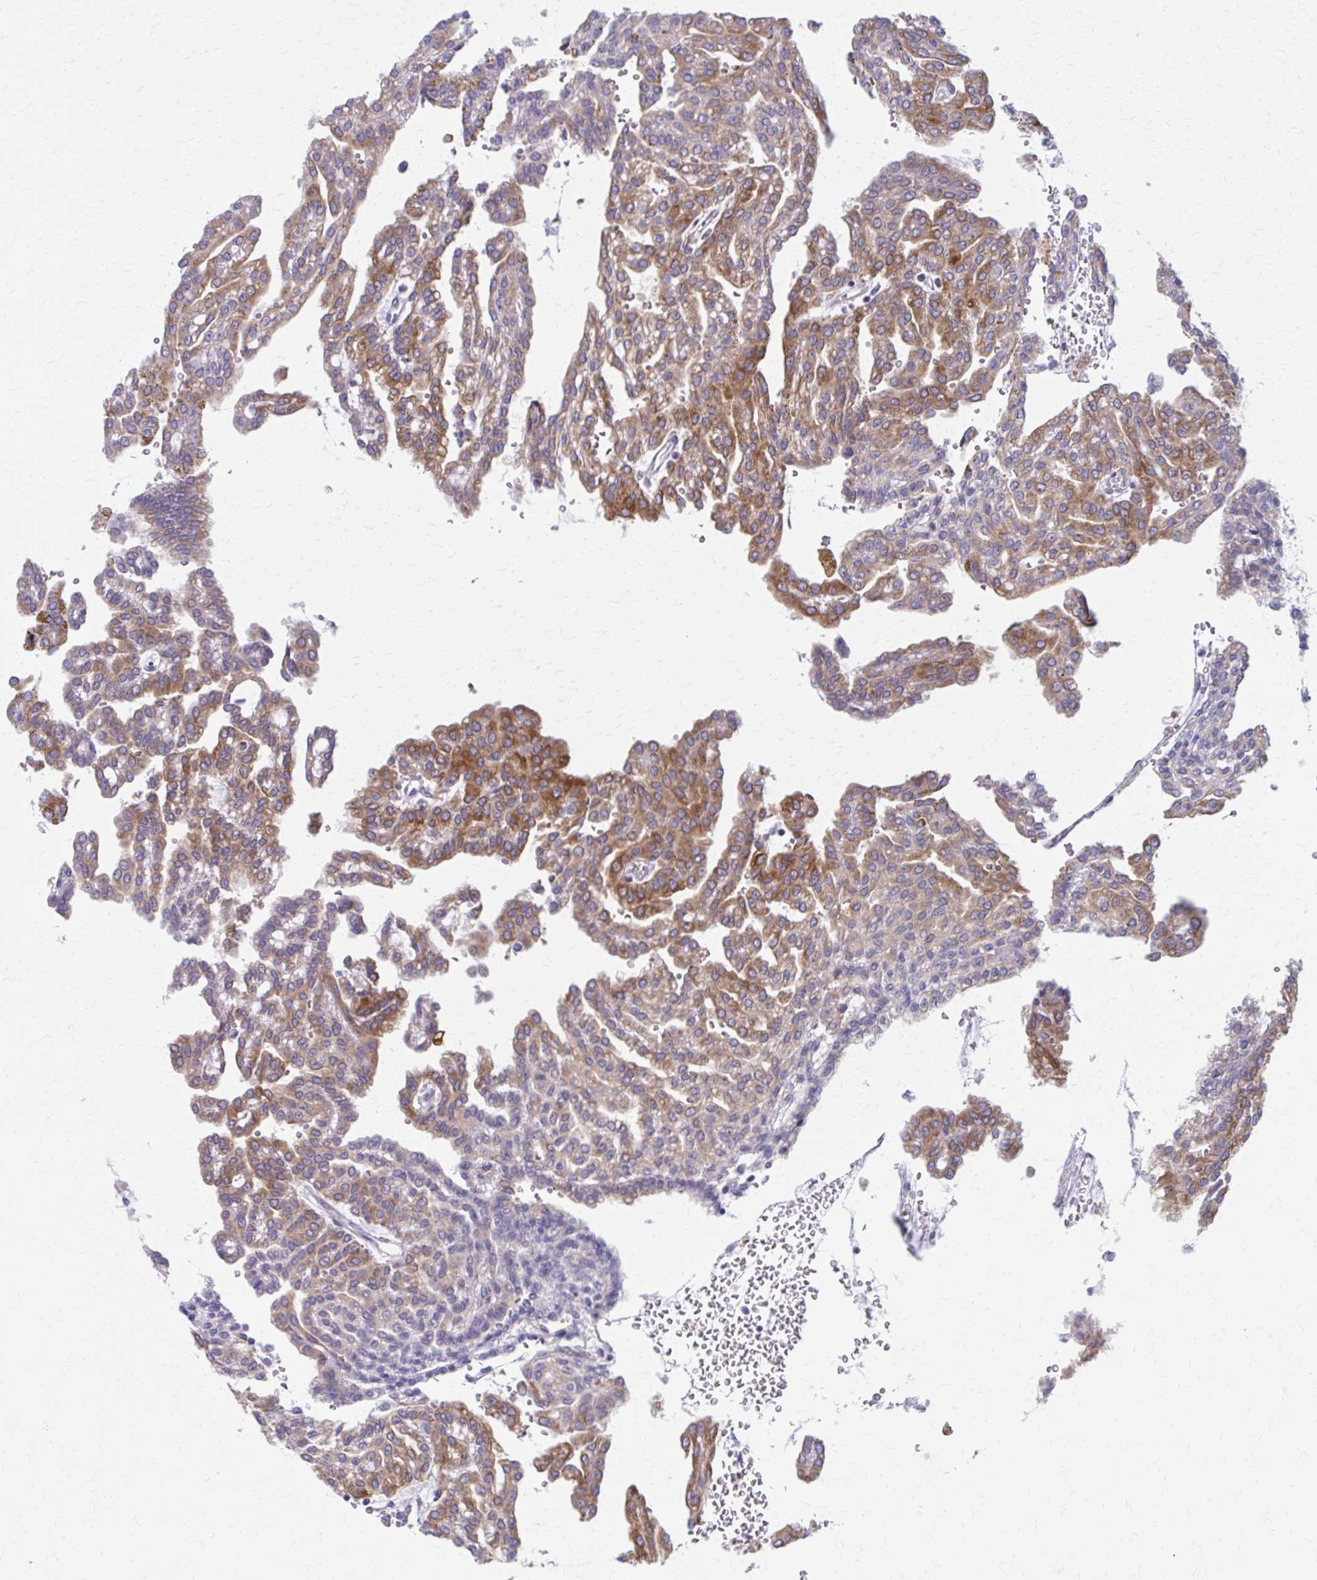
{"staining": {"intensity": "moderate", "quantity": ">75%", "location": "cytoplasmic/membranous"}, "tissue": "renal cancer", "cell_type": "Tumor cells", "image_type": "cancer", "snomed": [{"axis": "morphology", "description": "Adenocarcinoma, NOS"}, {"axis": "topography", "description": "Kidney"}], "caption": "Protein analysis of renal adenocarcinoma tissue shows moderate cytoplasmic/membranous expression in approximately >75% of tumor cells.", "gene": "SPATS2L", "patient": {"sex": "male", "age": 63}}